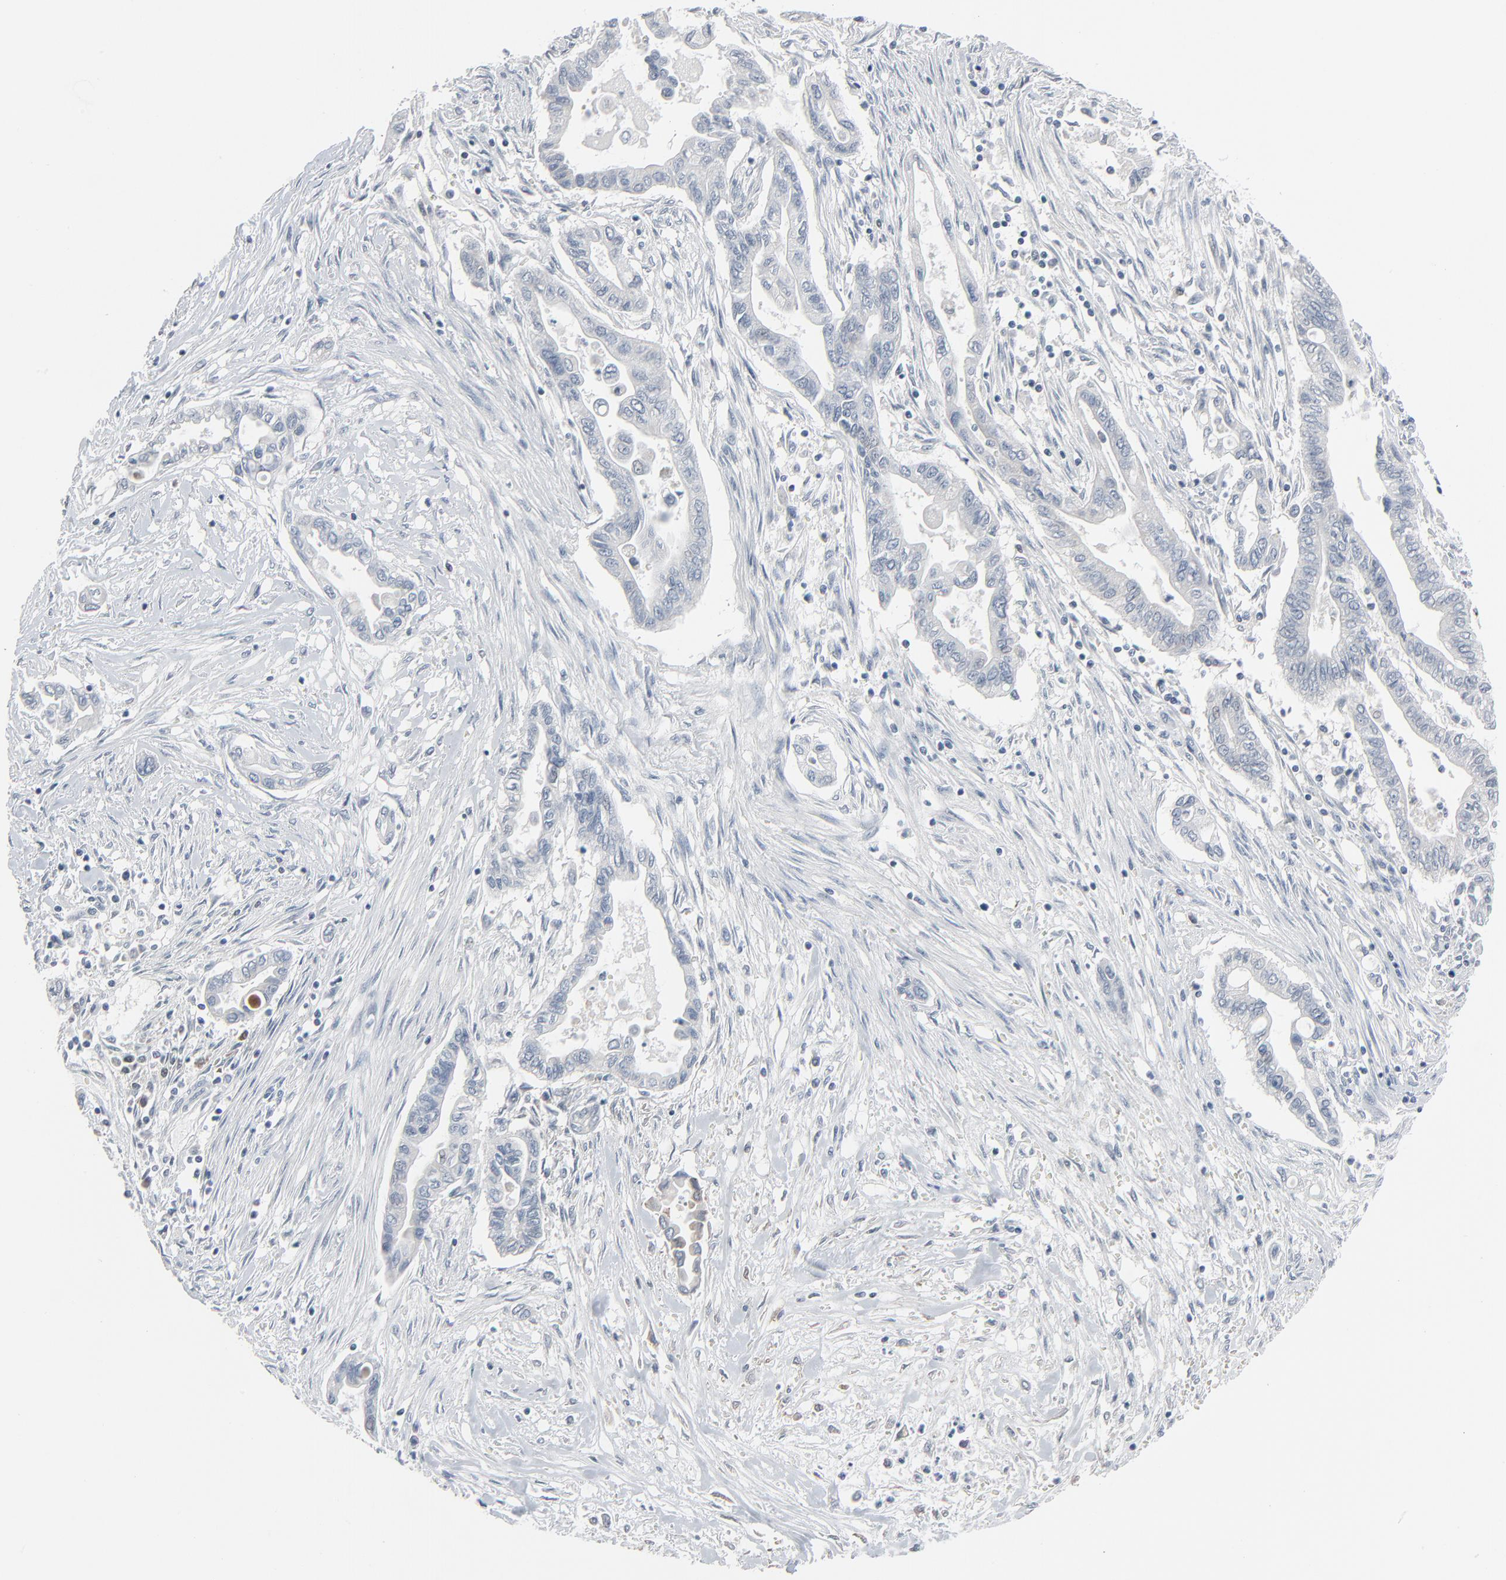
{"staining": {"intensity": "negative", "quantity": "none", "location": "none"}, "tissue": "pancreatic cancer", "cell_type": "Tumor cells", "image_type": "cancer", "snomed": [{"axis": "morphology", "description": "Adenocarcinoma, NOS"}, {"axis": "topography", "description": "Pancreas"}], "caption": "Protein analysis of adenocarcinoma (pancreatic) demonstrates no significant expression in tumor cells. The staining was performed using DAB (3,3'-diaminobenzidine) to visualize the protein expression in brown, while the nuclei were stained in blue with hematoxylin (Magnification: 20x).", "gene": "SAGE1", "patient": {"sex": "female", "age": 57}}